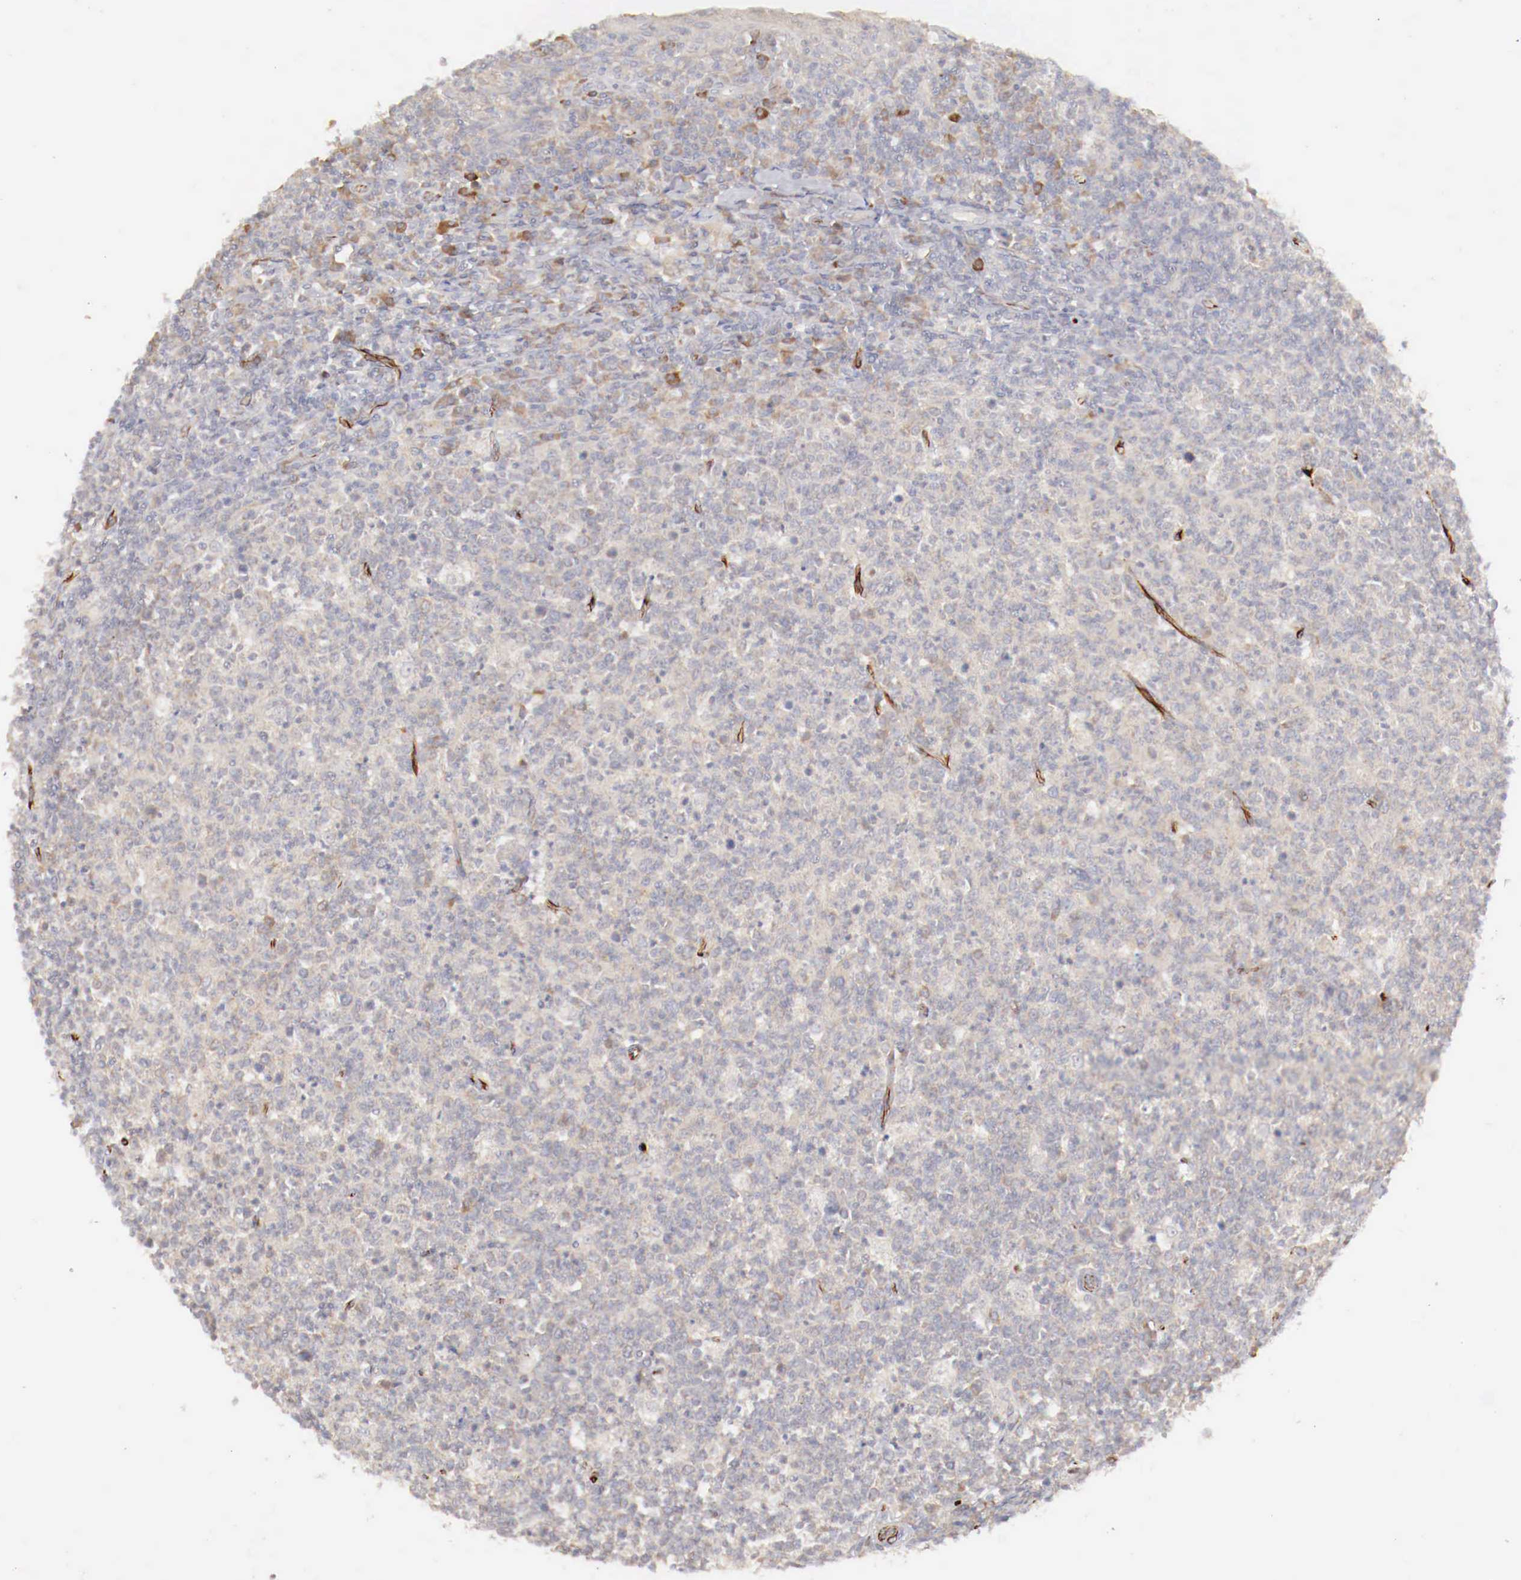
{"staining": {"intensity": "weak", "quantity": "25%-75%", "location": "cytoplasmic/membranous"}, "tissue": "tonsil", "cell_type": "Germinal center cells", "image_type": "normal", "snomed": [{"axis": "morphology", "description": "Normal tissue, NOS"}, {"axis": "topography", "description": "Tonsil"}], "caption": "High-magnification brightfield microscopy of benign tonsil stained with DAB (3,3'-diaminobenzidine) (brown) and counterstained with hematoxylin (blue). germinal center cells exhibit weak cytoplasmic/membranous positivity is identified in approximately25%-75% of cells.", "gene": "WT1", "patient": {"sex": "male", "age": 6}}